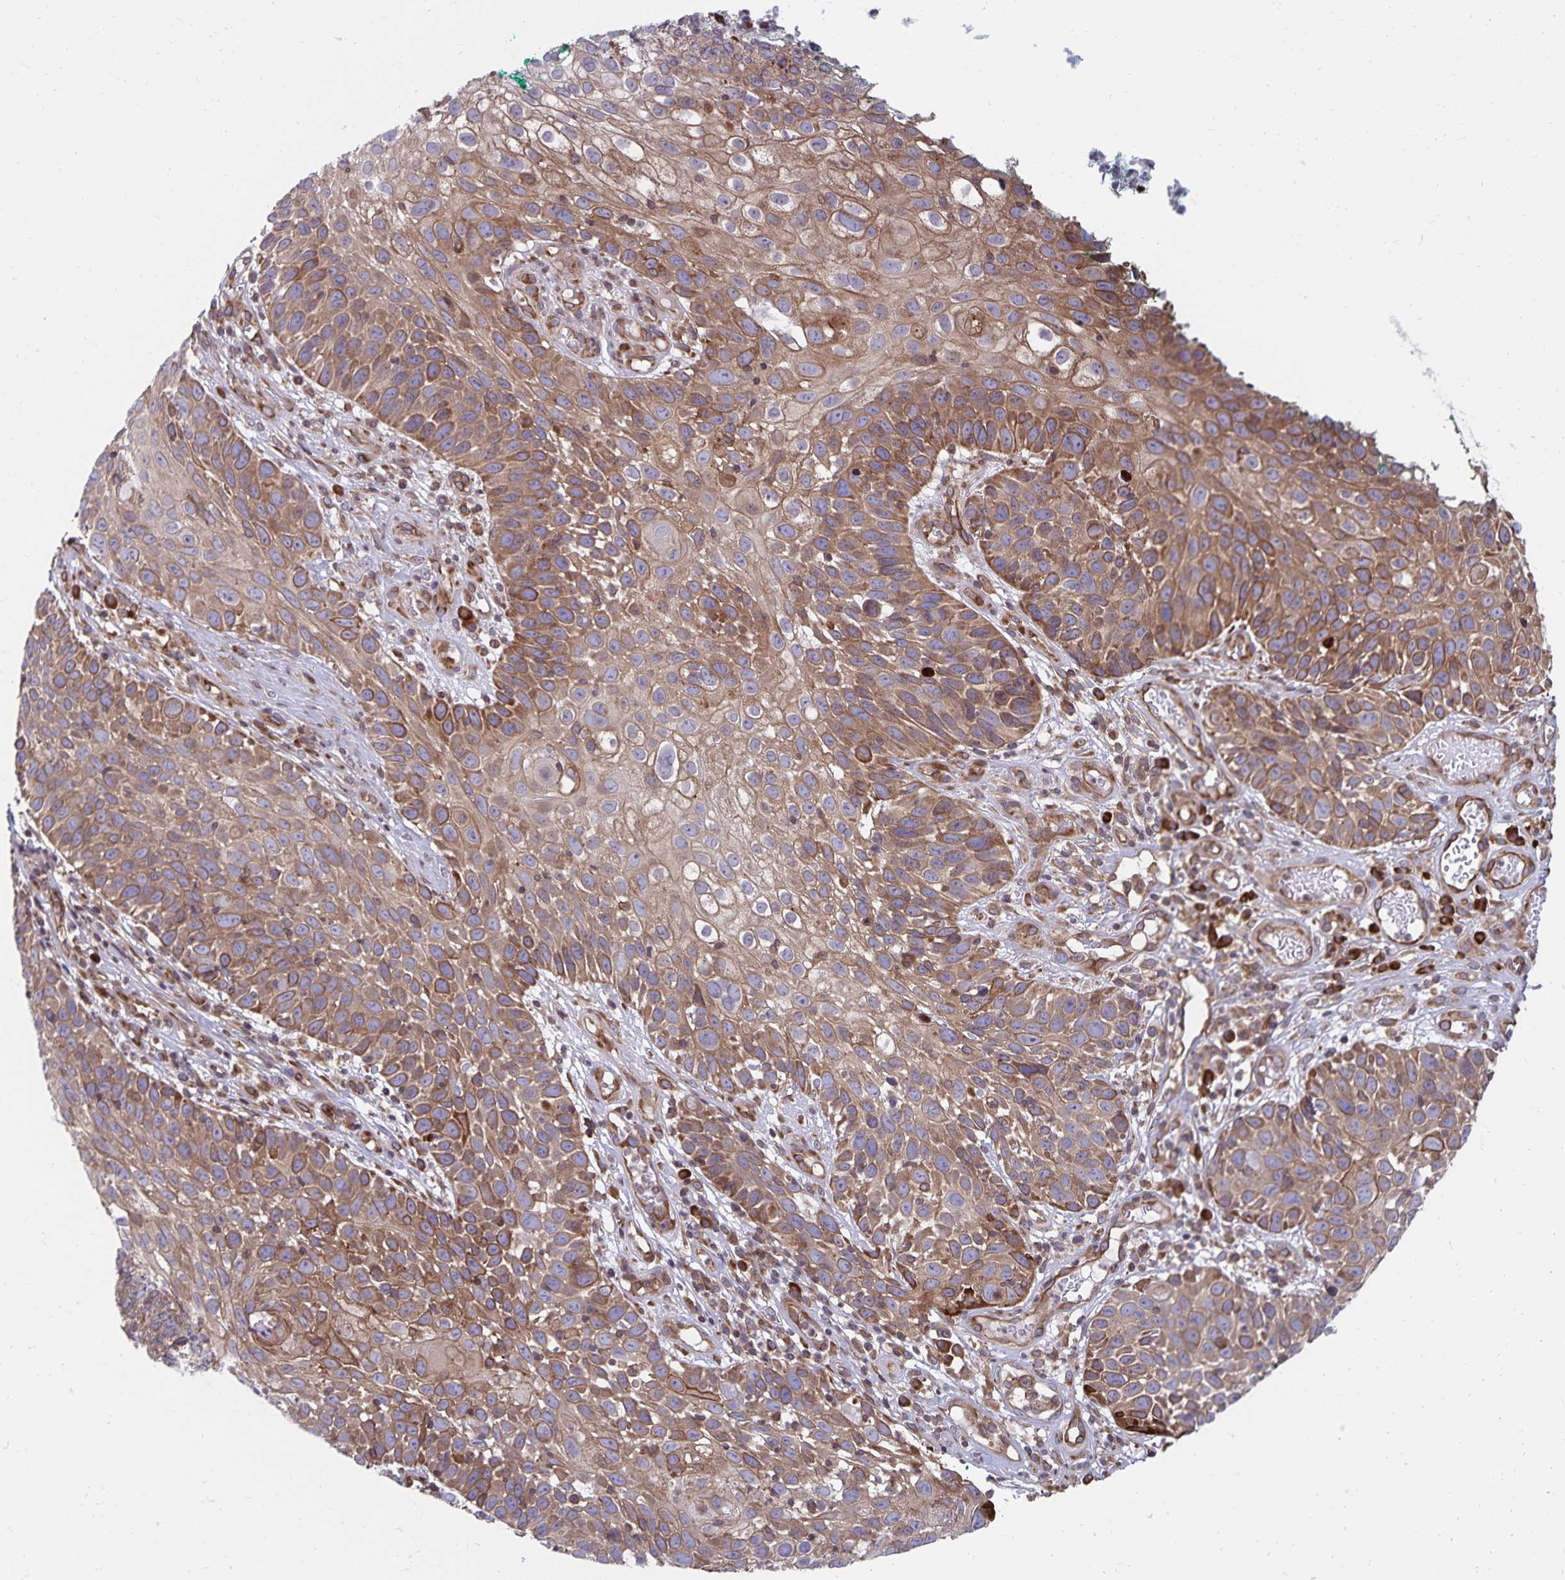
{"staining": {"intensity": "moderate", "quantity": ">75%", "location": "cytoplasmic/membranous"}, "tissue": "skin cancer", "cell_type": "Tumor cells", "image_type": "cancer", "snomed": [{"axis": "morphology", "description": "Squamous cell carcinoma, NOS"}, {"axis": "topography", "description": "Skin"}], "caption": "A brown stain shows moderate cytoplasmic/membranous expression of a protein in human skin cancer tumor cells. Ihc stains the protein of interest in brown and the nuclei are stained blue.", "gene": "SEC62", "patient": {"sex": "male", "age": 92}}